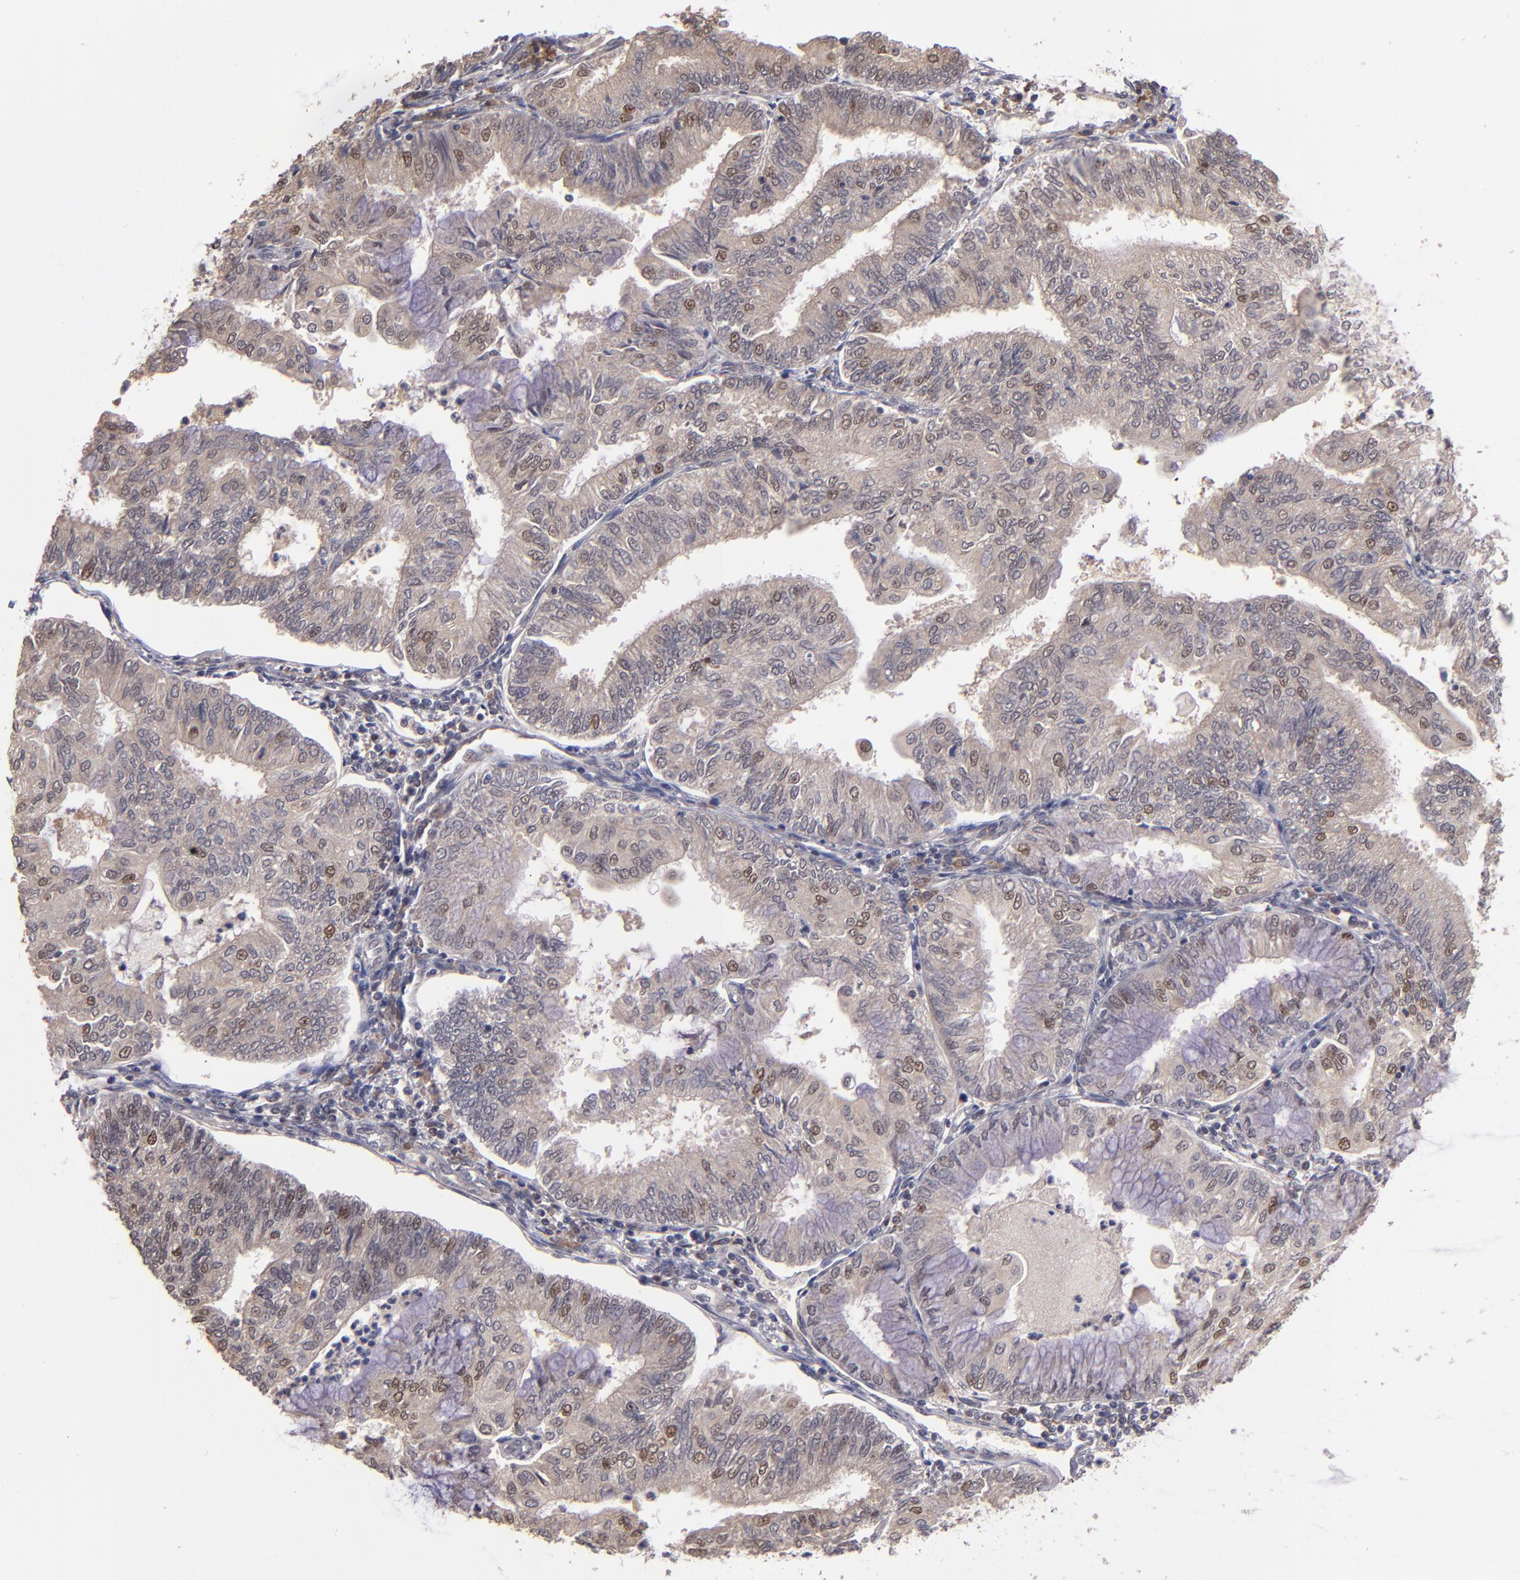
{"staining": {"intensity": "moderate", "quantity": "<25%", "location": "nuclear"}, "tissue": "endometrial cancer", "cell_type": "Tumor cells", "image_type": "cancer", "snomed": [{"axis": "morphology", "description": "Adenocarcinoma, NOS"}, {"axis": "topography", "description": "Endometrium"}], "caption": "Brown immunohistochemical staining in human adenocarcinoma (endometrial) displays moderate nuclear staining in about <25% of tumor cells. (brown staining indicates protein expression, while blue staining denotes nuclei).", "gene": "ABHD12B", "patient": {"sex": "female", "age": 59}}